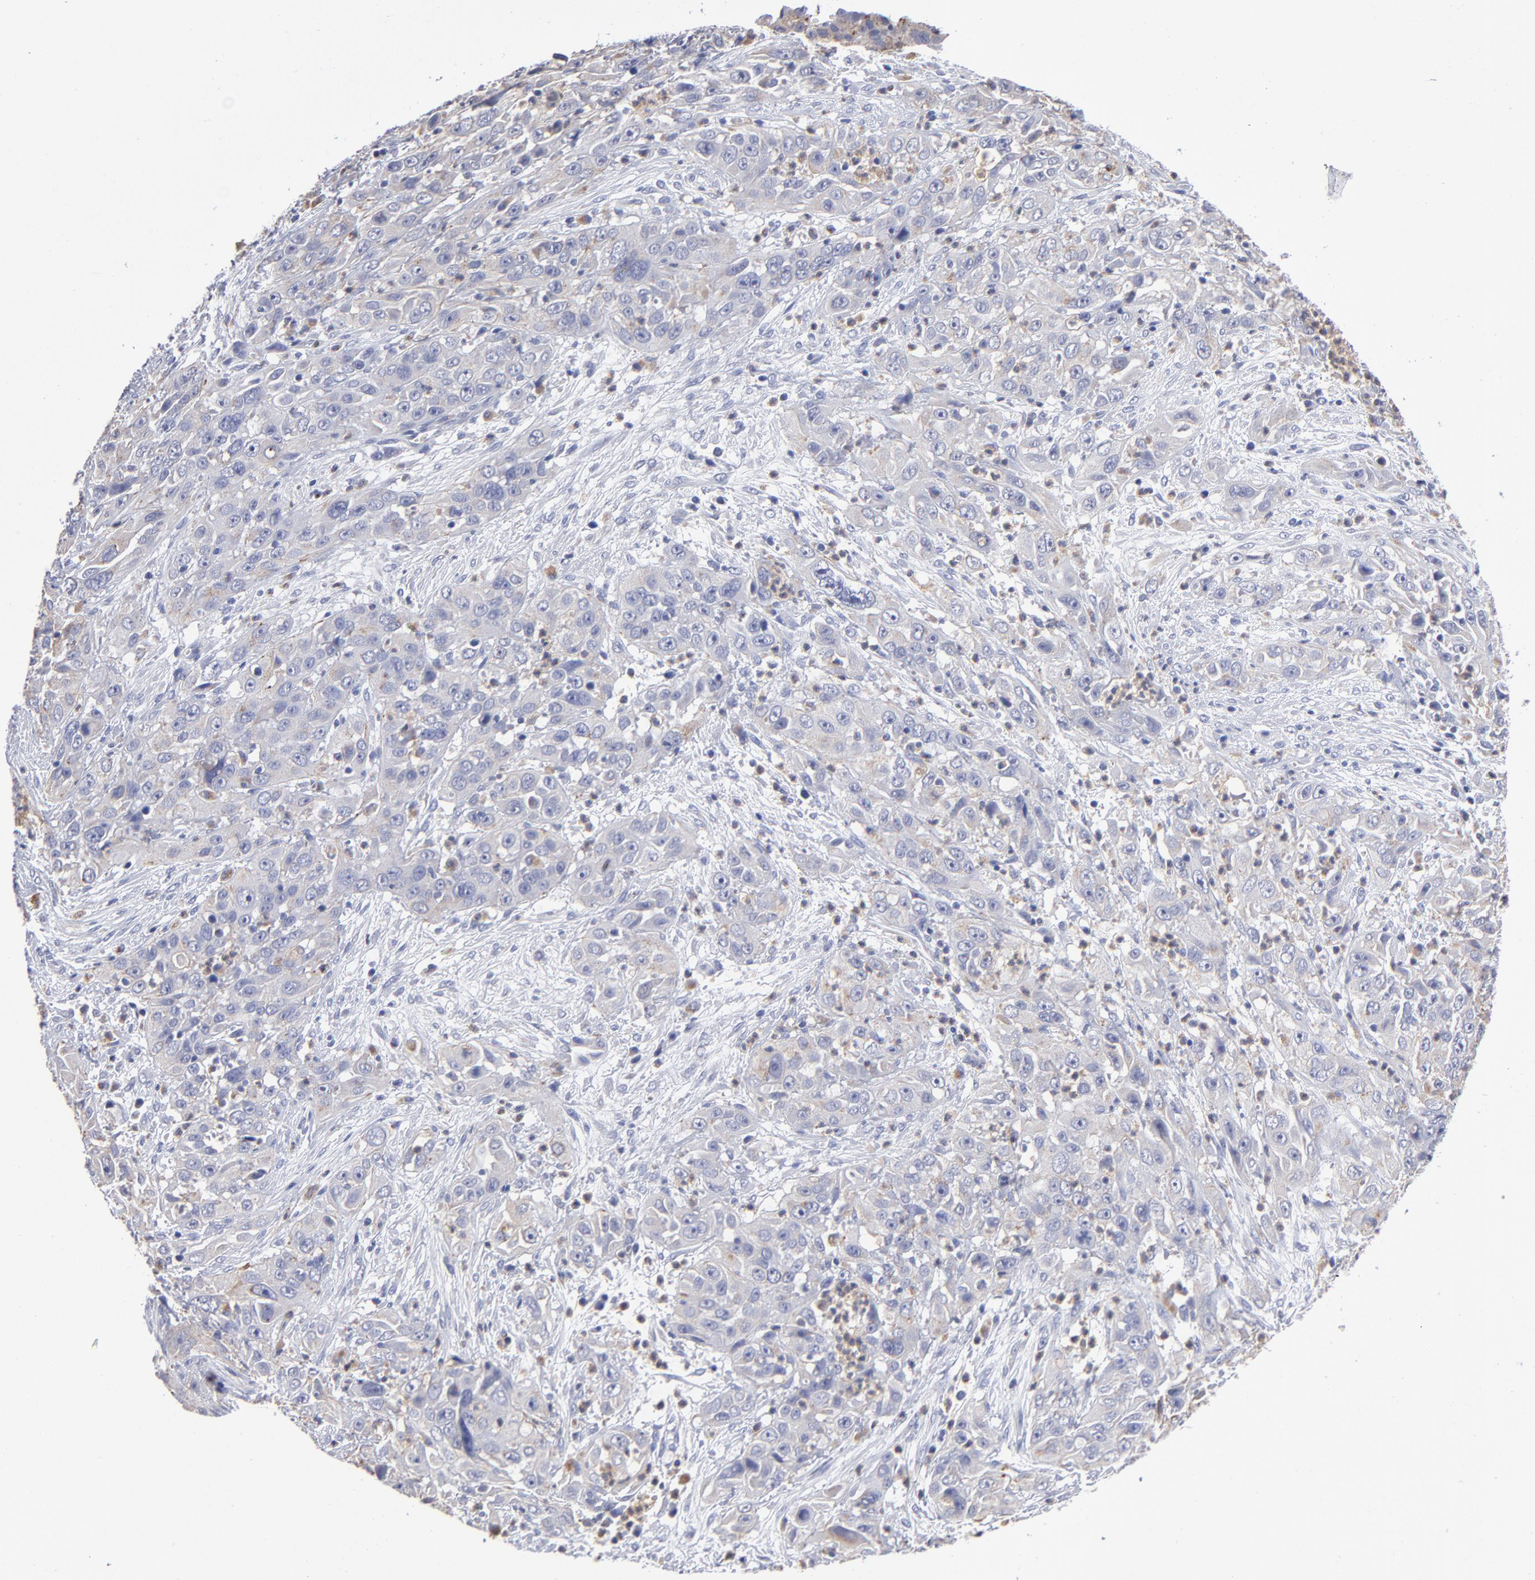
{"staining": {"intensity": "weak", "quantity": ">75%", "location": "cytoplasmic/membranous"}, "tissue": "cervical cancer", "cell_type": "Tumor cells", "image_type": "cancer", "snomed": [{"axis": "morphology", "description": "Squamous cell carcinoma, NOS"}, {"axis": "topography", "description": "Cervix"}], "caption": "Squamous cell carcinoma (cervical) stained for a protein exhibits weak cytoplasmic/membranous positivity in tumor cells.", "gene": "RRAGB", "patient": {"sex": "female", "age": 32}}